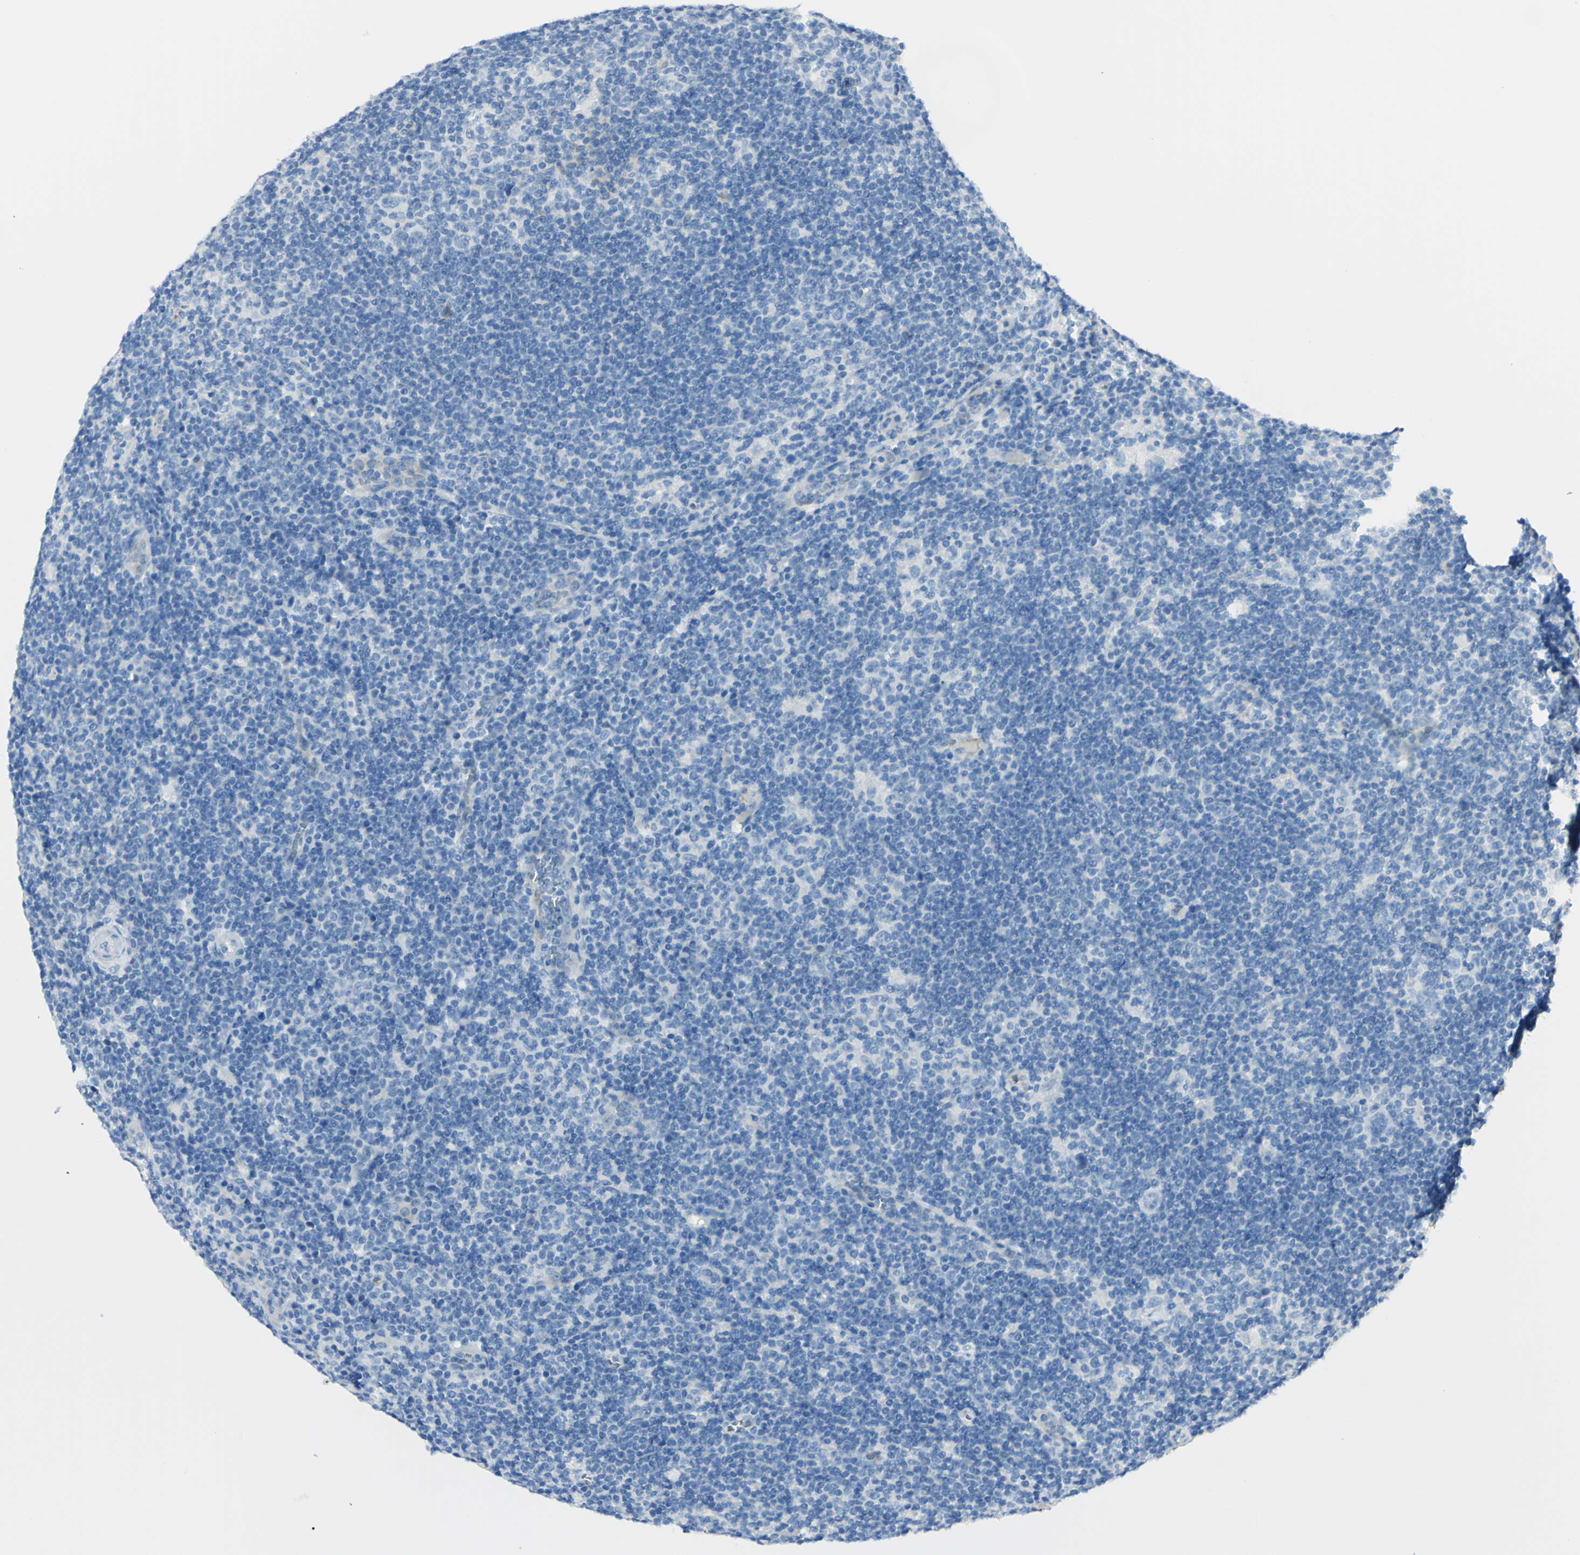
{"staining": {"intensity": "negative", "quantity": "none", "location": "none"}, "tissue": "lymphoma", "cell_type": "Tumor cells", "image_type": "cancer", "snomed": [{"axis": "morphology", "description": "Hodgkin's disease, NOS"}, {"axis": "topography", "description": "Lymph node"}], "caption": "Immunohistochemistry image of neoplastic tissue: lymphoma stained with DAB shows no significant protein positivity in tumor cells.", "gene": "FOLH1", "patient": {"sex": "female", "age": 57}}